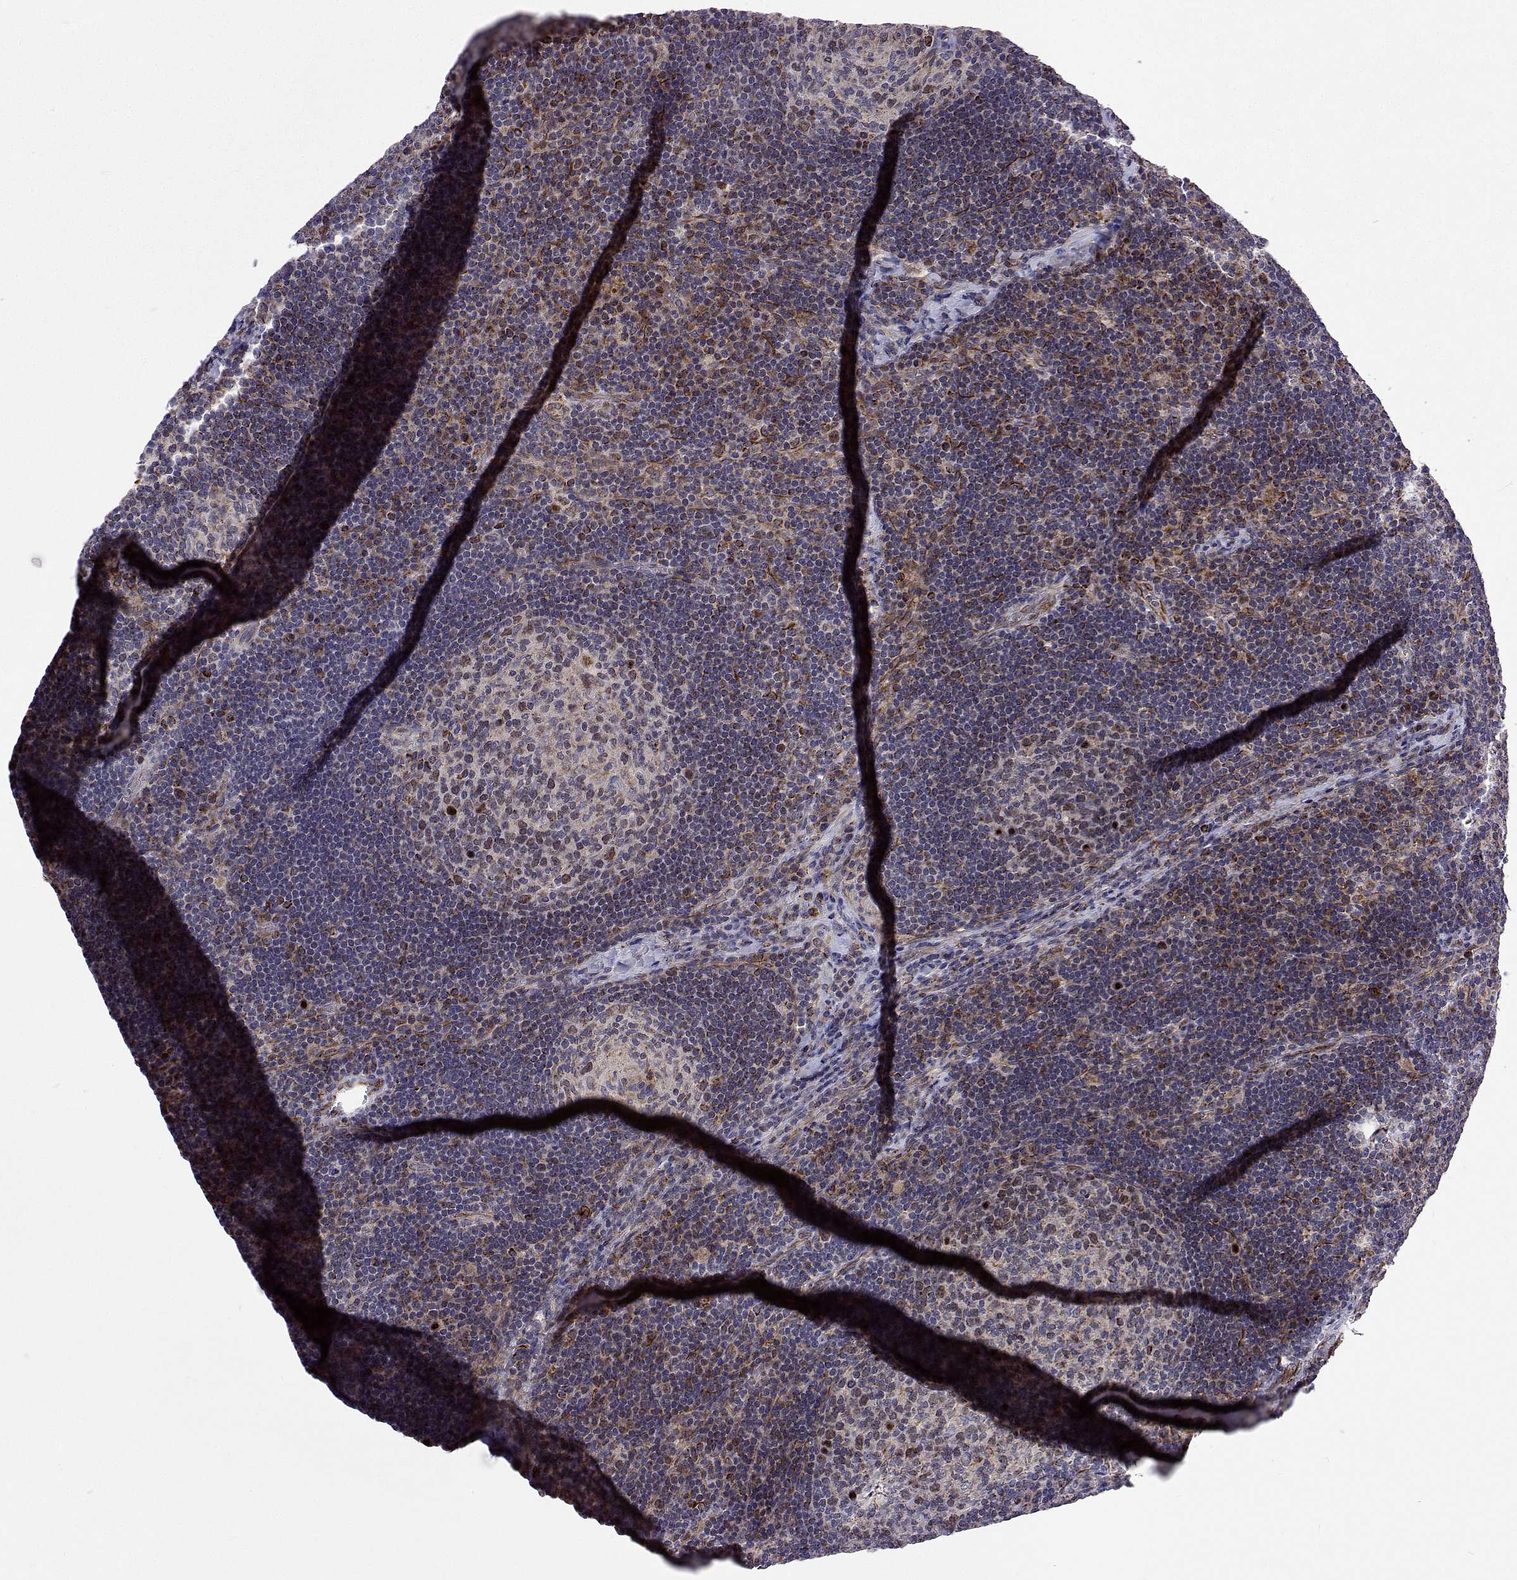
{"staining": {"intensity": "moderate", "quantity": "<25%", "location": "cytoplasmic/membranous"}, "tissue": "lymph node", "cell_type": "Germinal center cells", "image_type": "normal", "snomed": [{"axis": "morphology", "description": "Normal tissue, NOS"}, {"axis": "topography", "description": "Lymph node"}], "caption": "Protein staining by immunohistochemistry reveals moderate cytoplasmic/membranous staining in approximately <25% of germinal center cells in normal lymph node. (DAB = brown stain, brightfield microscopy at high magnification).", "gene": "DHTKD1", "patient": {"sex": "male", "age": 67}}